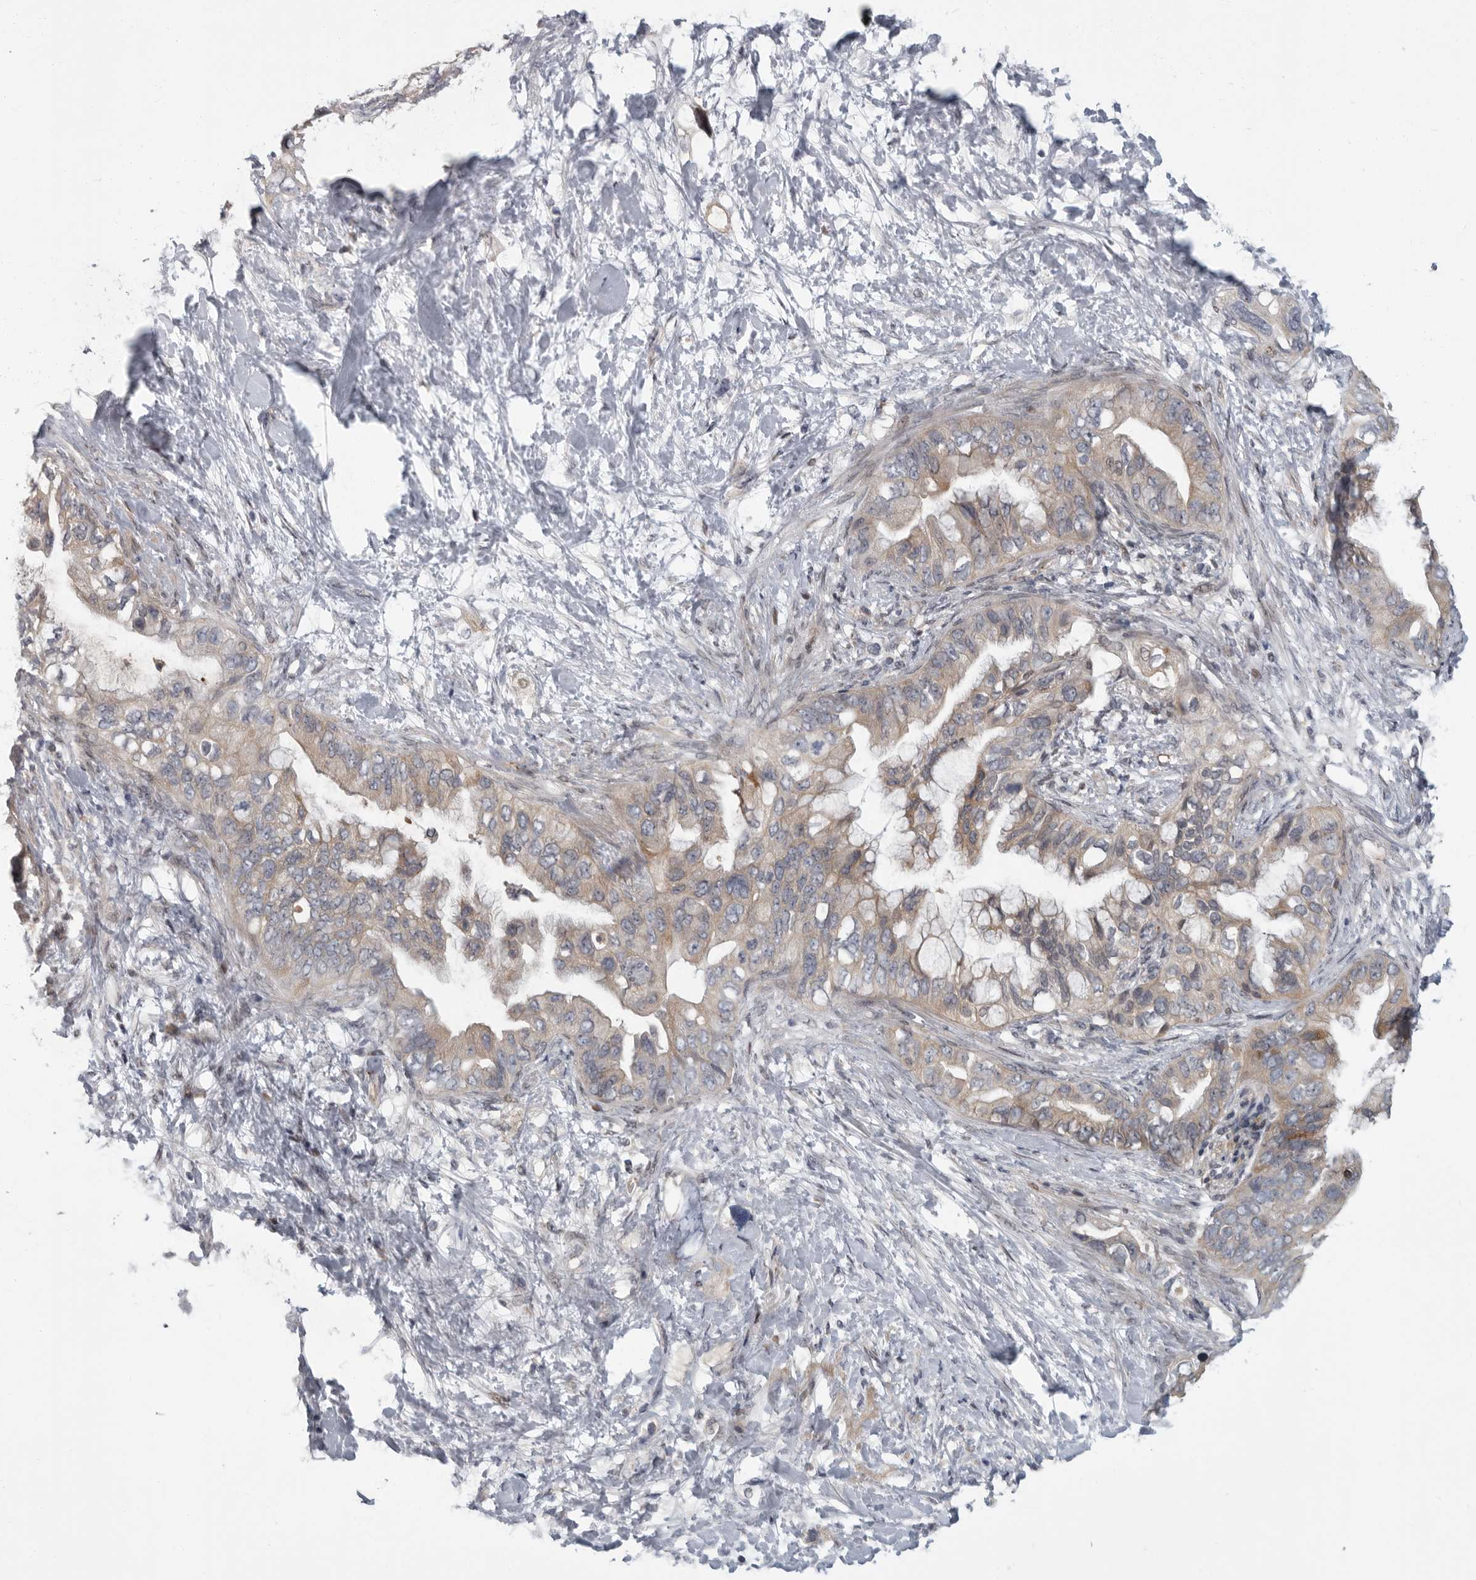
{"staining": {"intensity": "weak", "quantity": "25%-75%", "location": "cytoplasmic/membranous"}, "tissue": "pancreatic cancer", "cell_type": "Tumor cells", "image_type": "cancer", "snomed": [{"axis": "morphology", "description": "Adenocarcinoma, NOS"}, {"axis": "topography", "description": "Pancreas"}], "caption": "High-magnification brightfield microscopy of pancreatic cancer (adenocarcinoma) stained with DAB (brown) and counterstained with hematoxylin (blue). tumor cells exhibit weak cytoplasmic/membranous positivity is seen in approximately25%-75% of cells.", "gene": "PDE7A", "patient": {"sex": "female", "age": 56}}